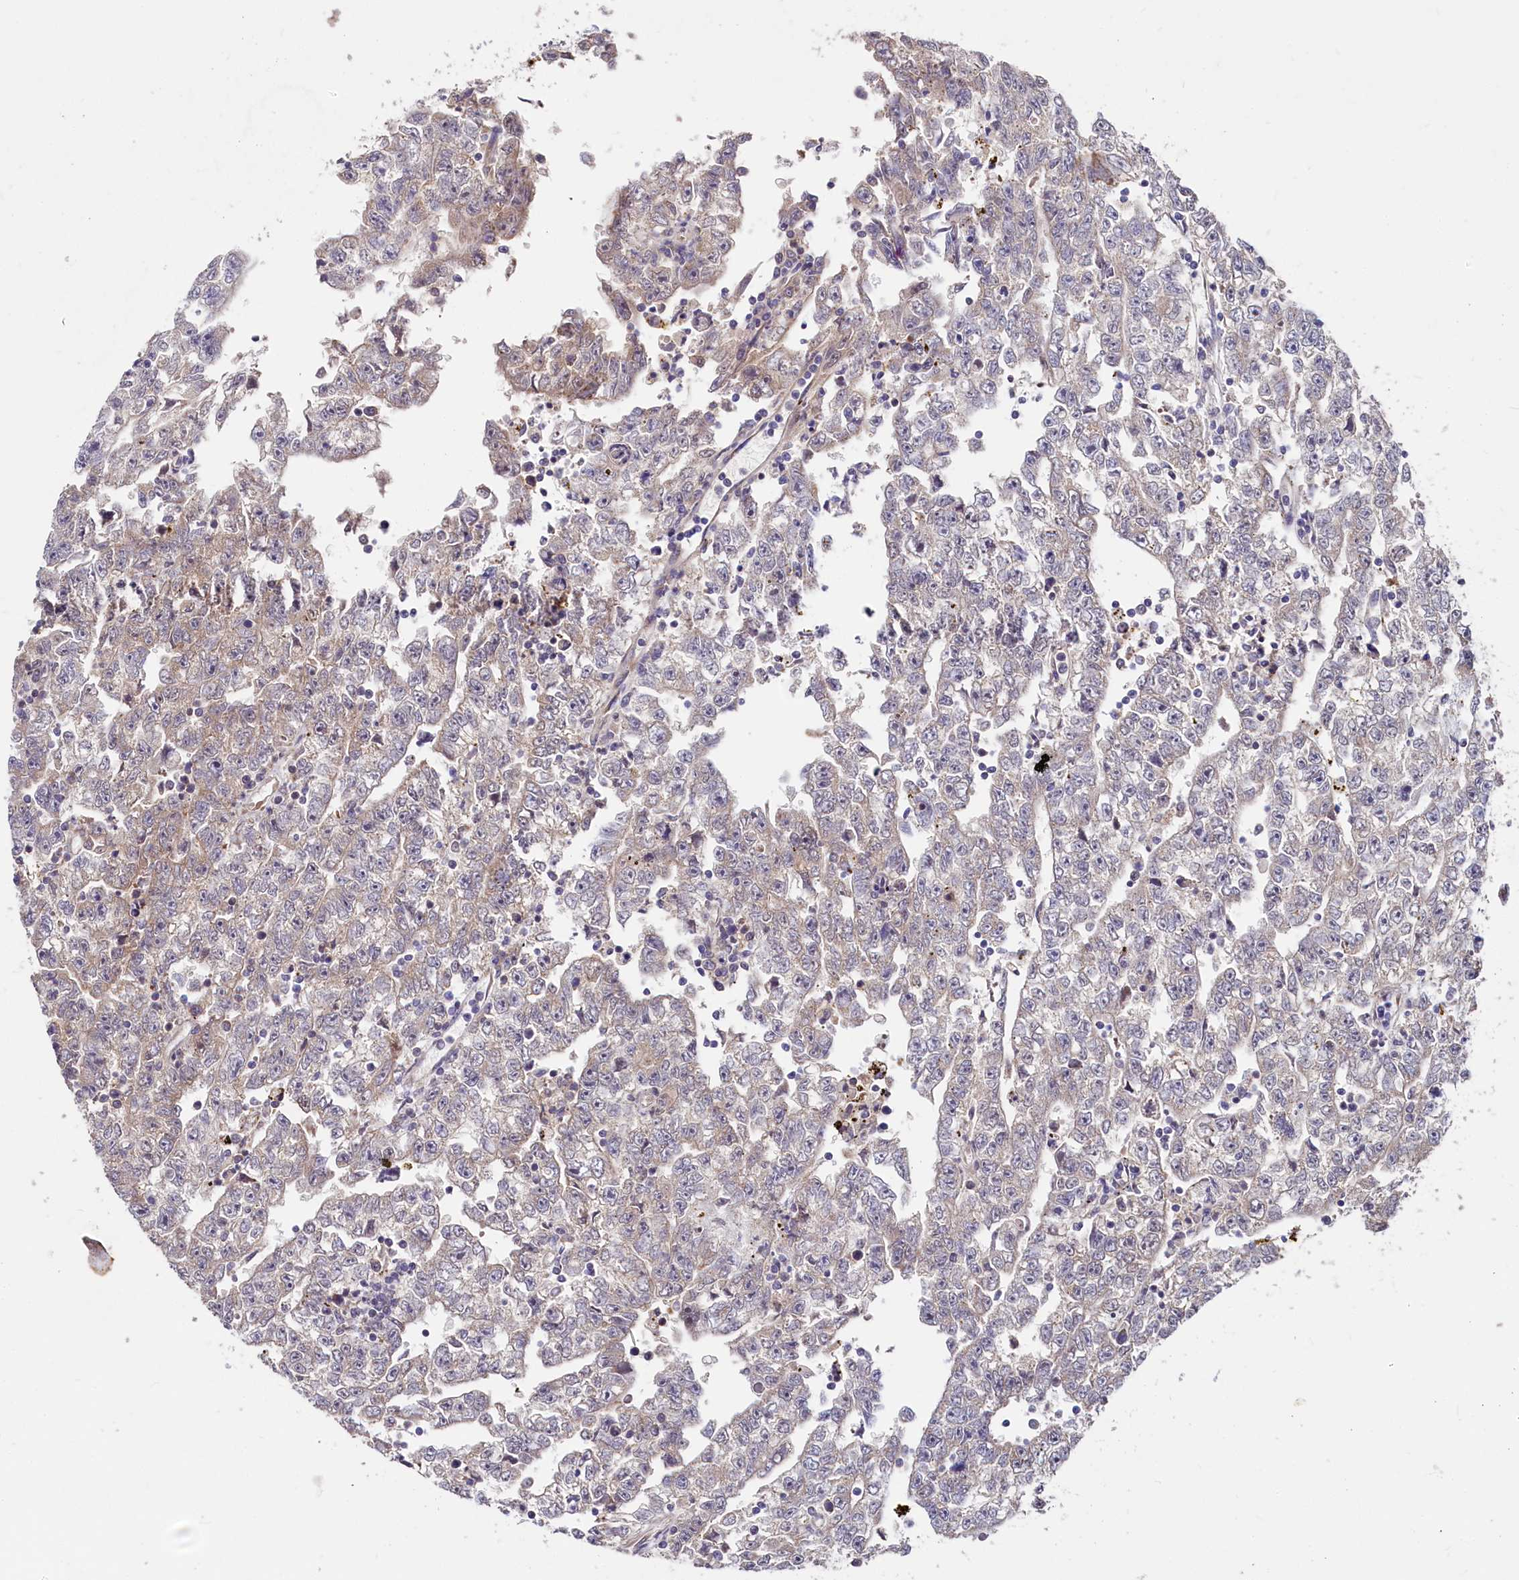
{"staining": {"intensity": "weak", "quantity": "25%-75%", "location": "cytoplasmic/membranous"}, "tissue": "testis cancer", "cell_type": "Tumor cells", "image_type": "cancer", "snomed": [{"axis": "morphology", "description": "Carcinoma, Embryonal, NOS"}, {"axis": "topography", "description": "Testis"}], "caption": "Immunohistochemical staining of testis cancer exhibits low levels of weak cytoplasmic/membranous staining in about 25%-75% of tumor cells.", "gene": "EIF2B2", "patient": {"sex": "male", "age": 25}}